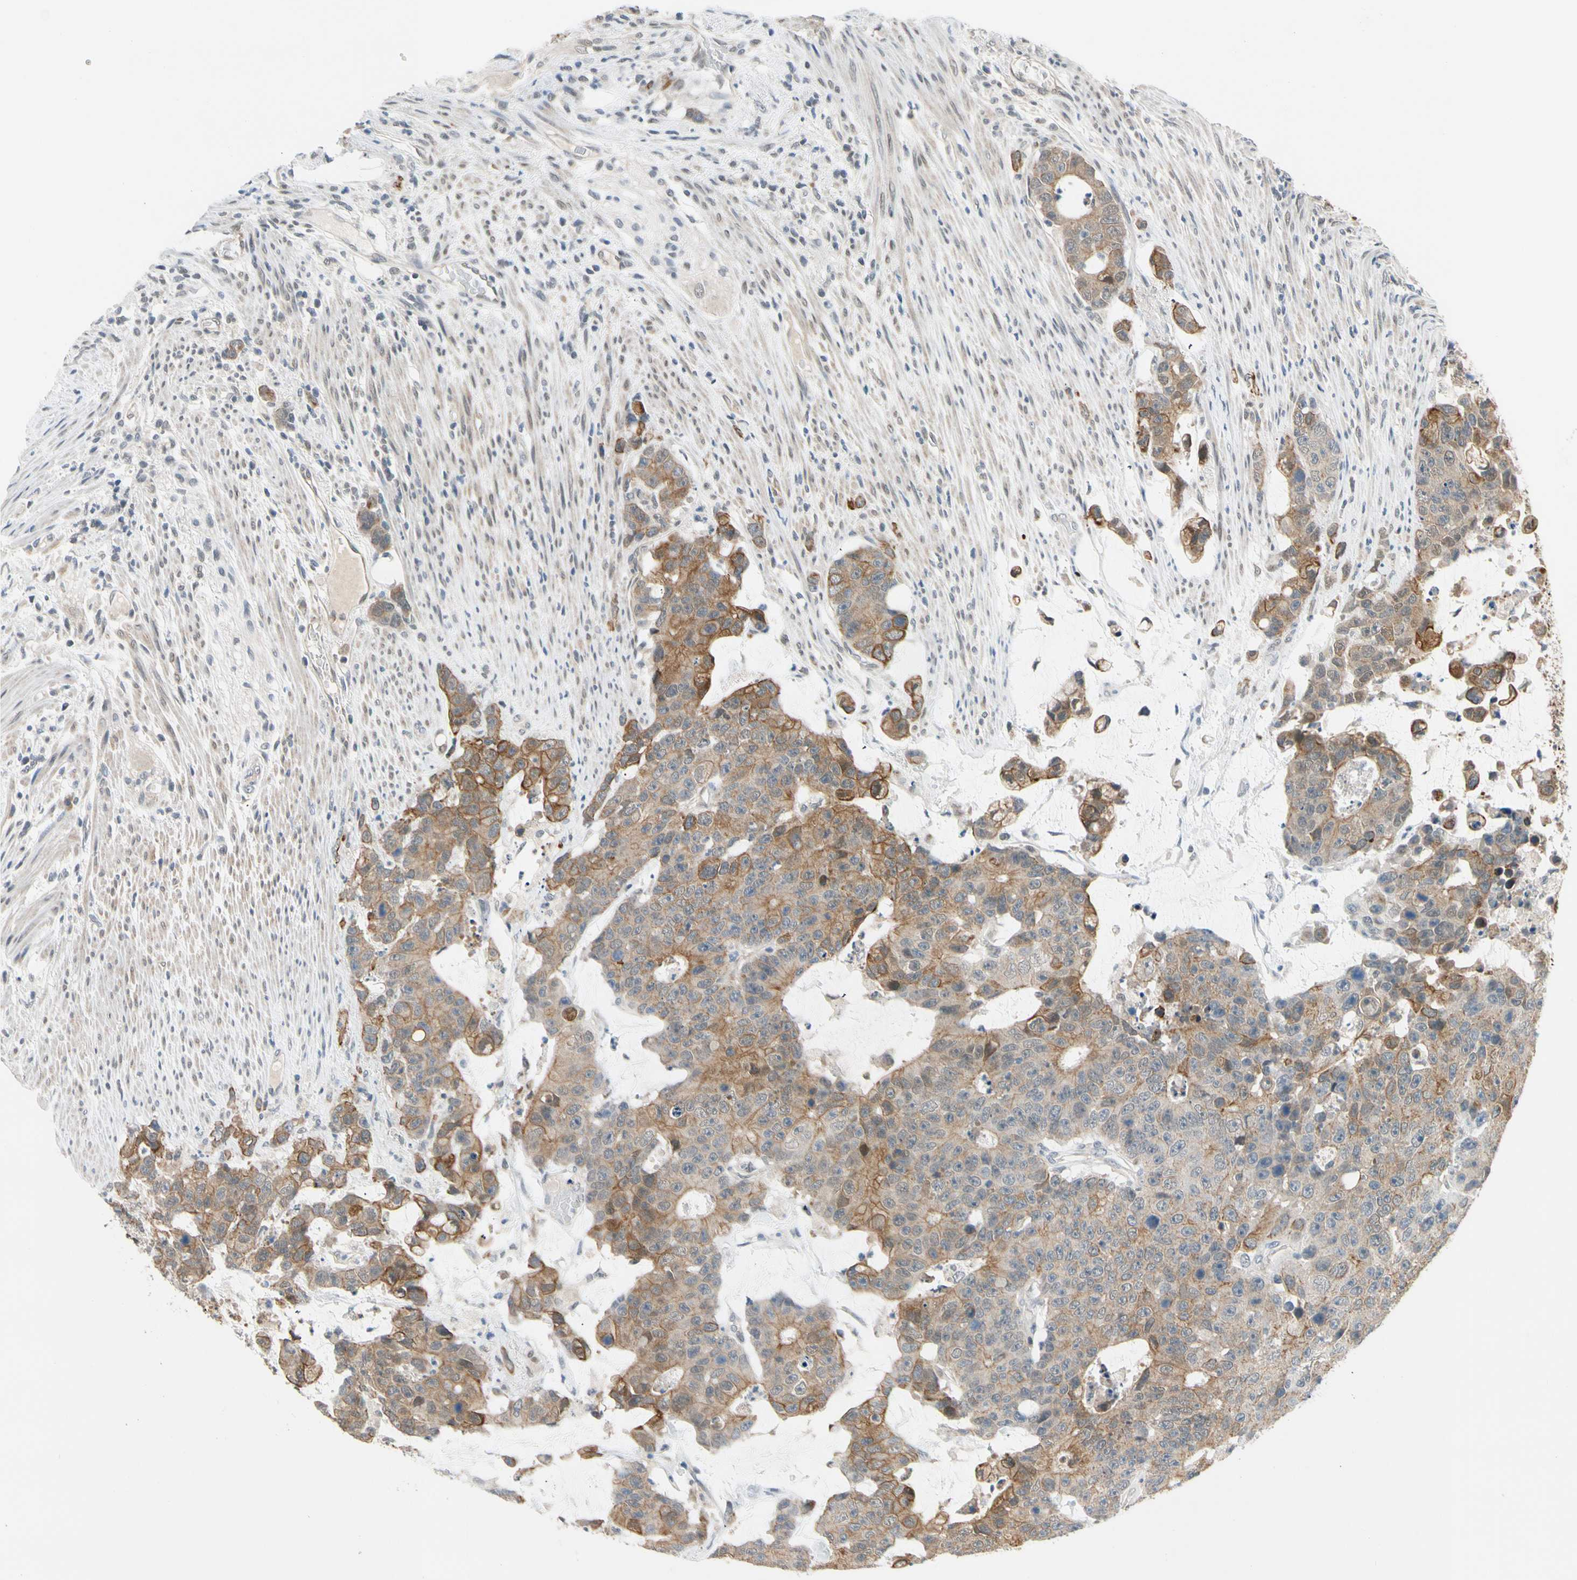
{"staining": {"intensity": "moderate", "quantity": ">75%", "location": "cytoplasmic/membranous"}, "tissue": "colorectal cancer", "cell_type": "Tumor cells", "image_type": "cancer", "snomed": [{"axis": "morphology", "description": "Adenocarcinoma, NOS"}, {"axis": "topography", "description": "Colon"}], "caption": "Tumor cells display moderate cytoplasmic/membranous expression in approximately >75% of cells in colorectal cancer.", "gene": "TAF12", "patient": {"sex": "female", "age": 86}}